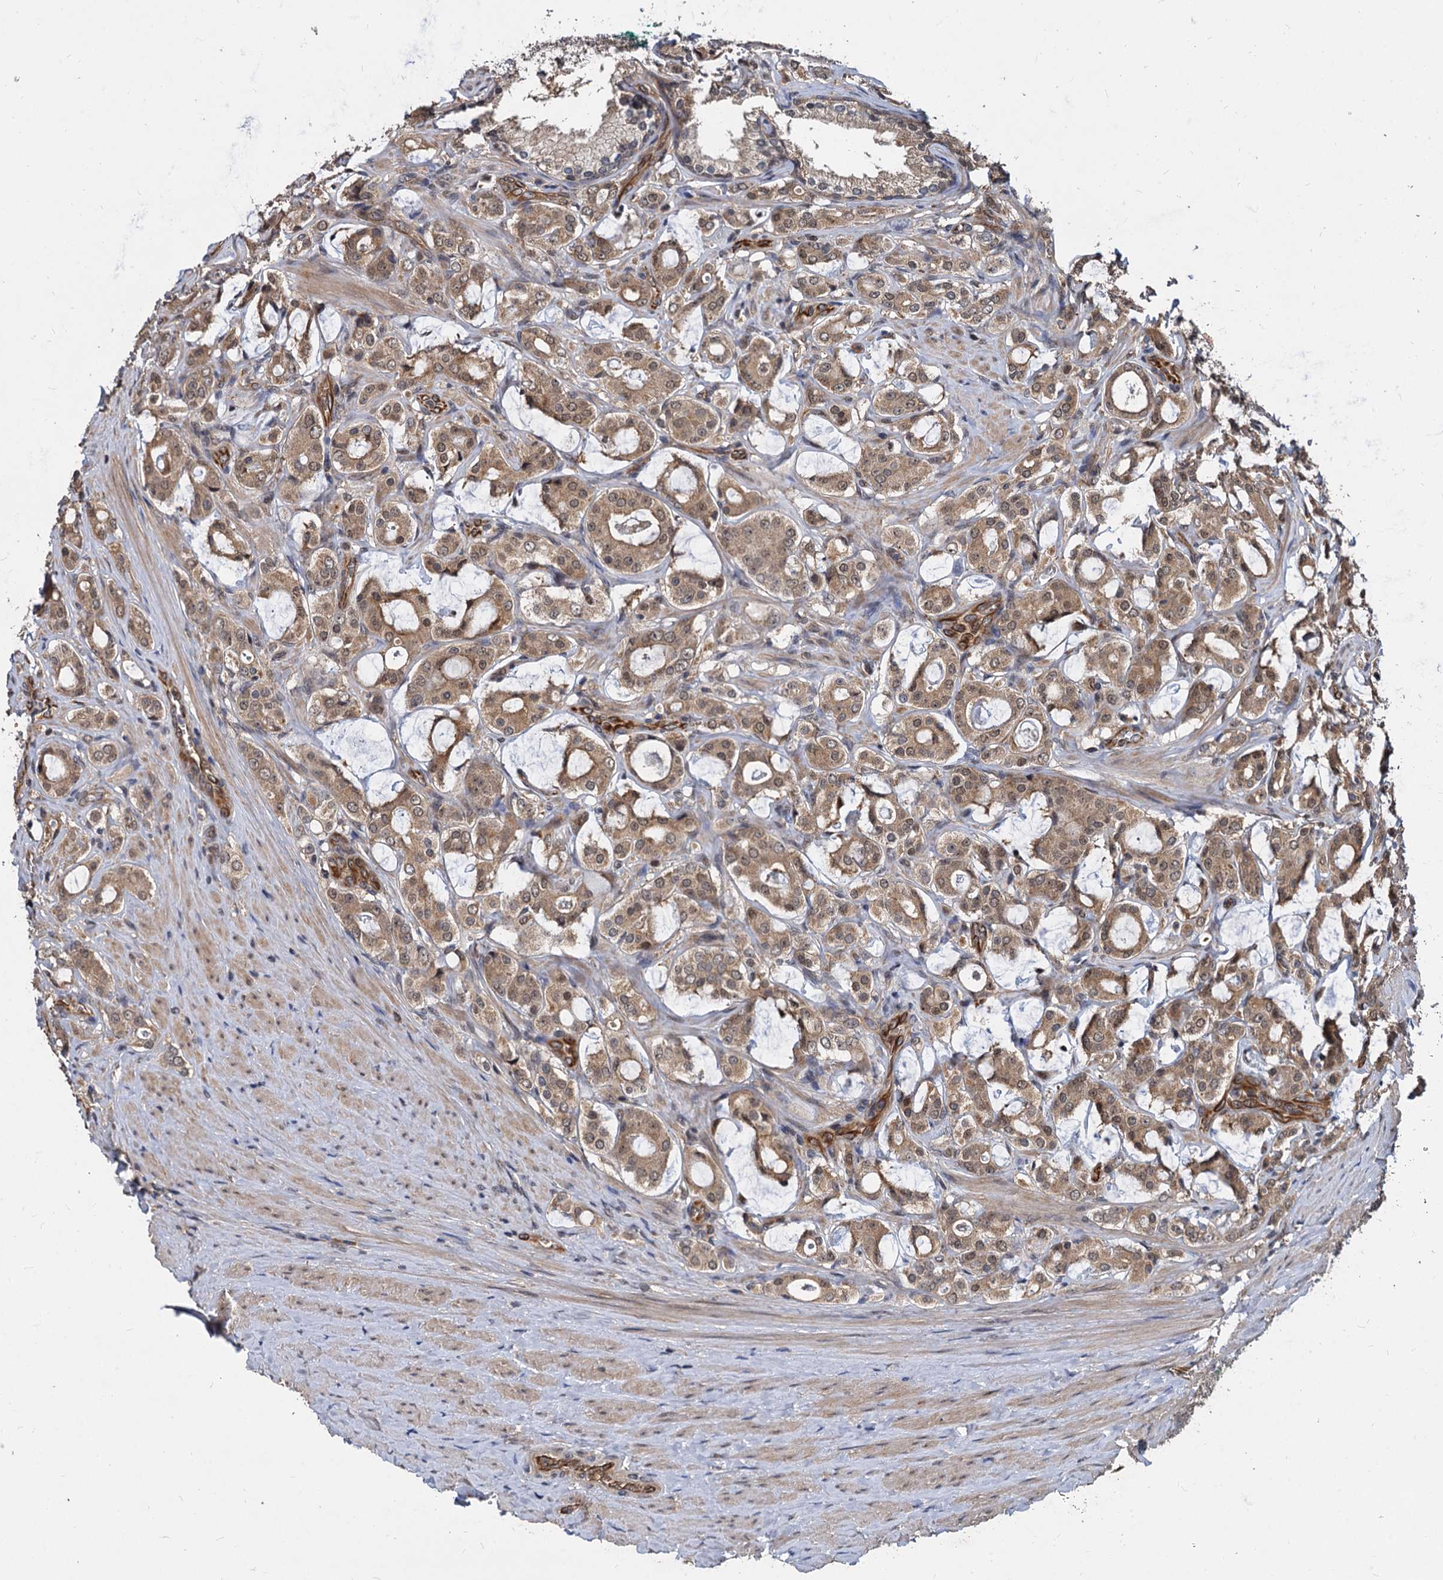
{"staining": {"intensity": "moderate", "quantity": ">75%", "location": "cytoplasmic/membranous"}, "tissue": "prostate cancer", "cell_type": "Tumor cells", "image_type": "cancer", "snomed": [{"axis": "morphology", "description": "Adenocarcinoma, High grade"}, {"axis": "topography", "description": "Prostate"}], "caption": "Human adenocarcinoma (high-grade) (prostate) stained with a protein marker reveals moderate staining in tumor cells.", "gene": "PSMD4", "patient": {"sex": "male", "age": 63}}